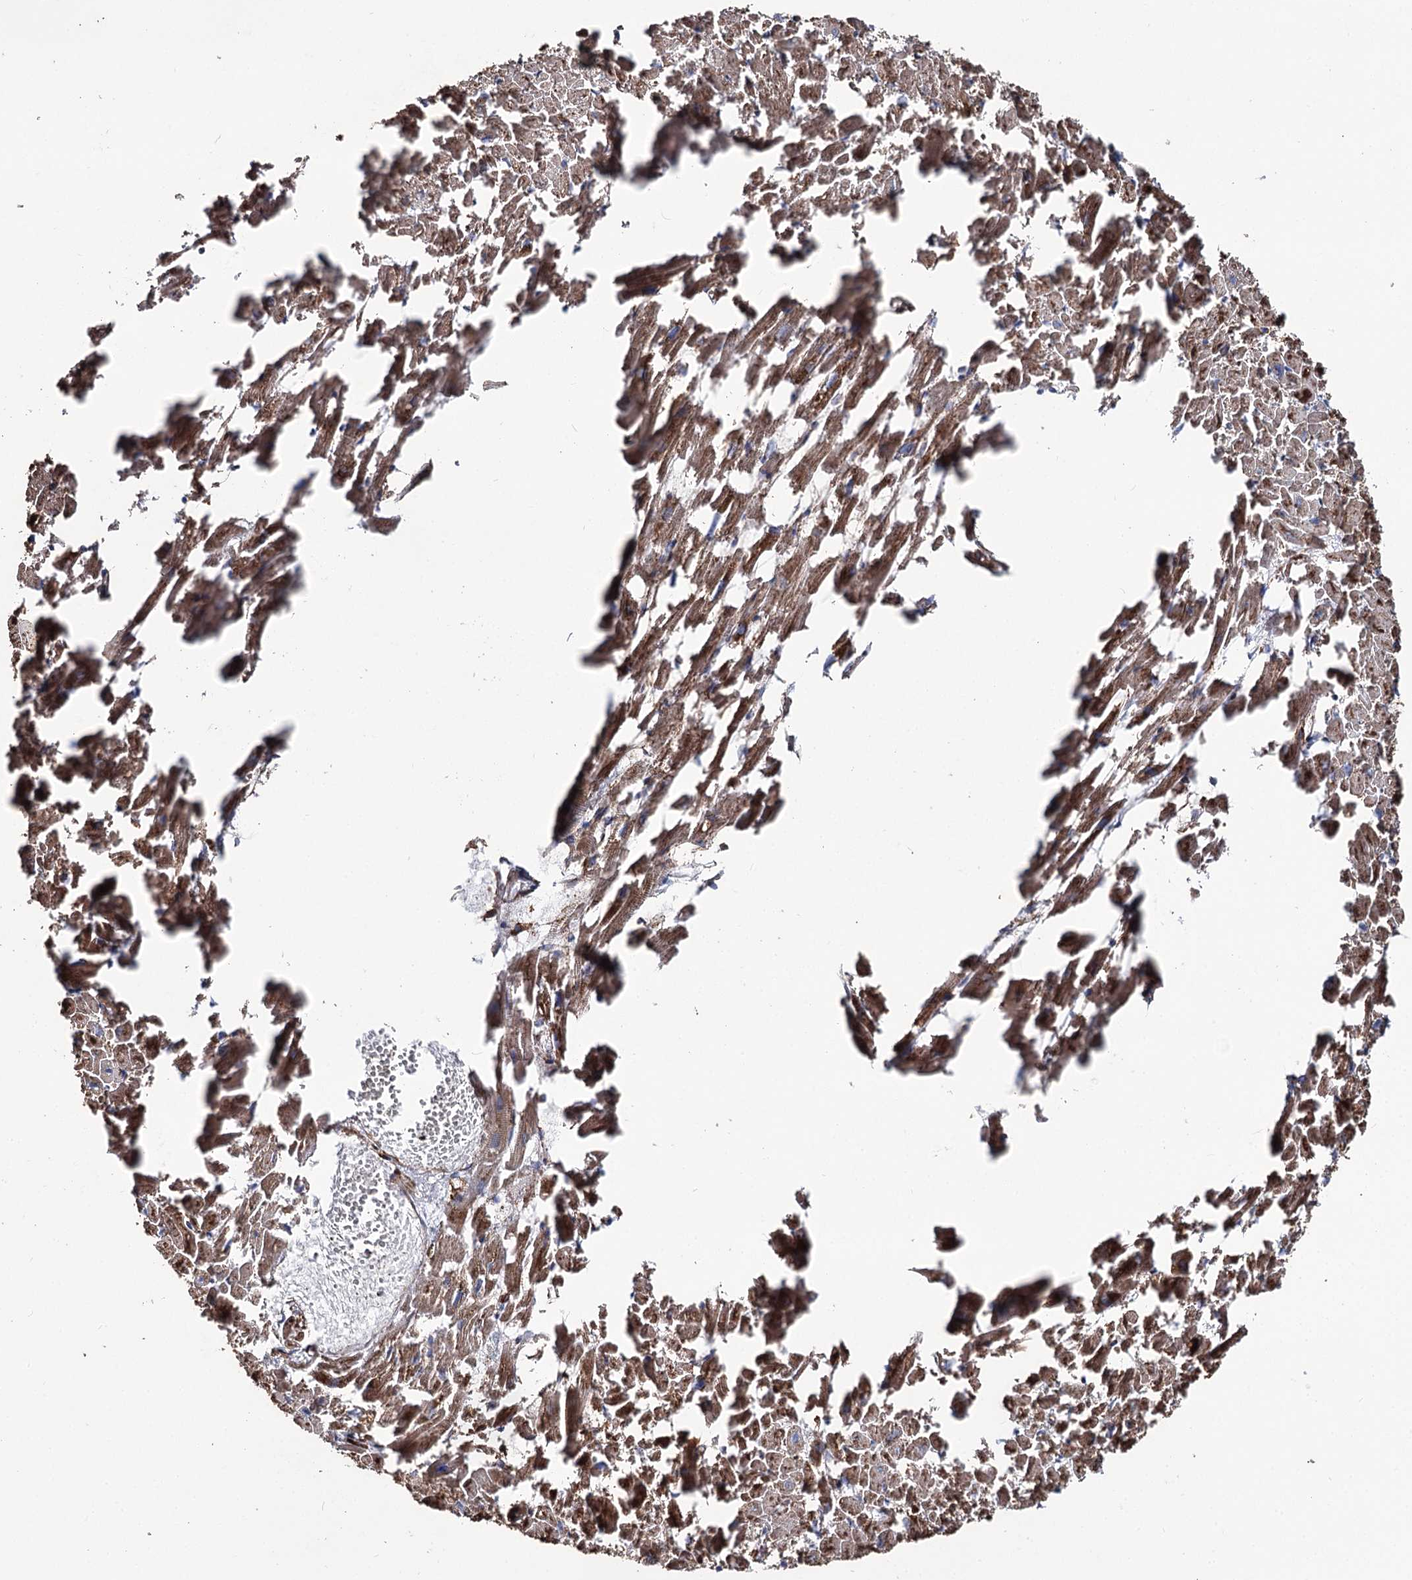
{"staining": {"intensity": "moderate", "quantity": ">75%", "location": "cytoplasmic/membranous"}, "tissue": "heart muscle", "cell_type": "Cardiomyocytes", "image_type": "normal", "snomed": [{"axis": "morphology", "description": "Normal tissue, NOS"}, {"axis": "topography", "description": "Heart"}], "caption": "Approximately >75% of cardiomyocytes in benign heart muscle demonstrate moderate cytoplasmic/membranous protein staining as visualized by brown immunohistochemical staining.", "gene": "MSANTD2", "patient": {"sex": "female", "age": 64}}